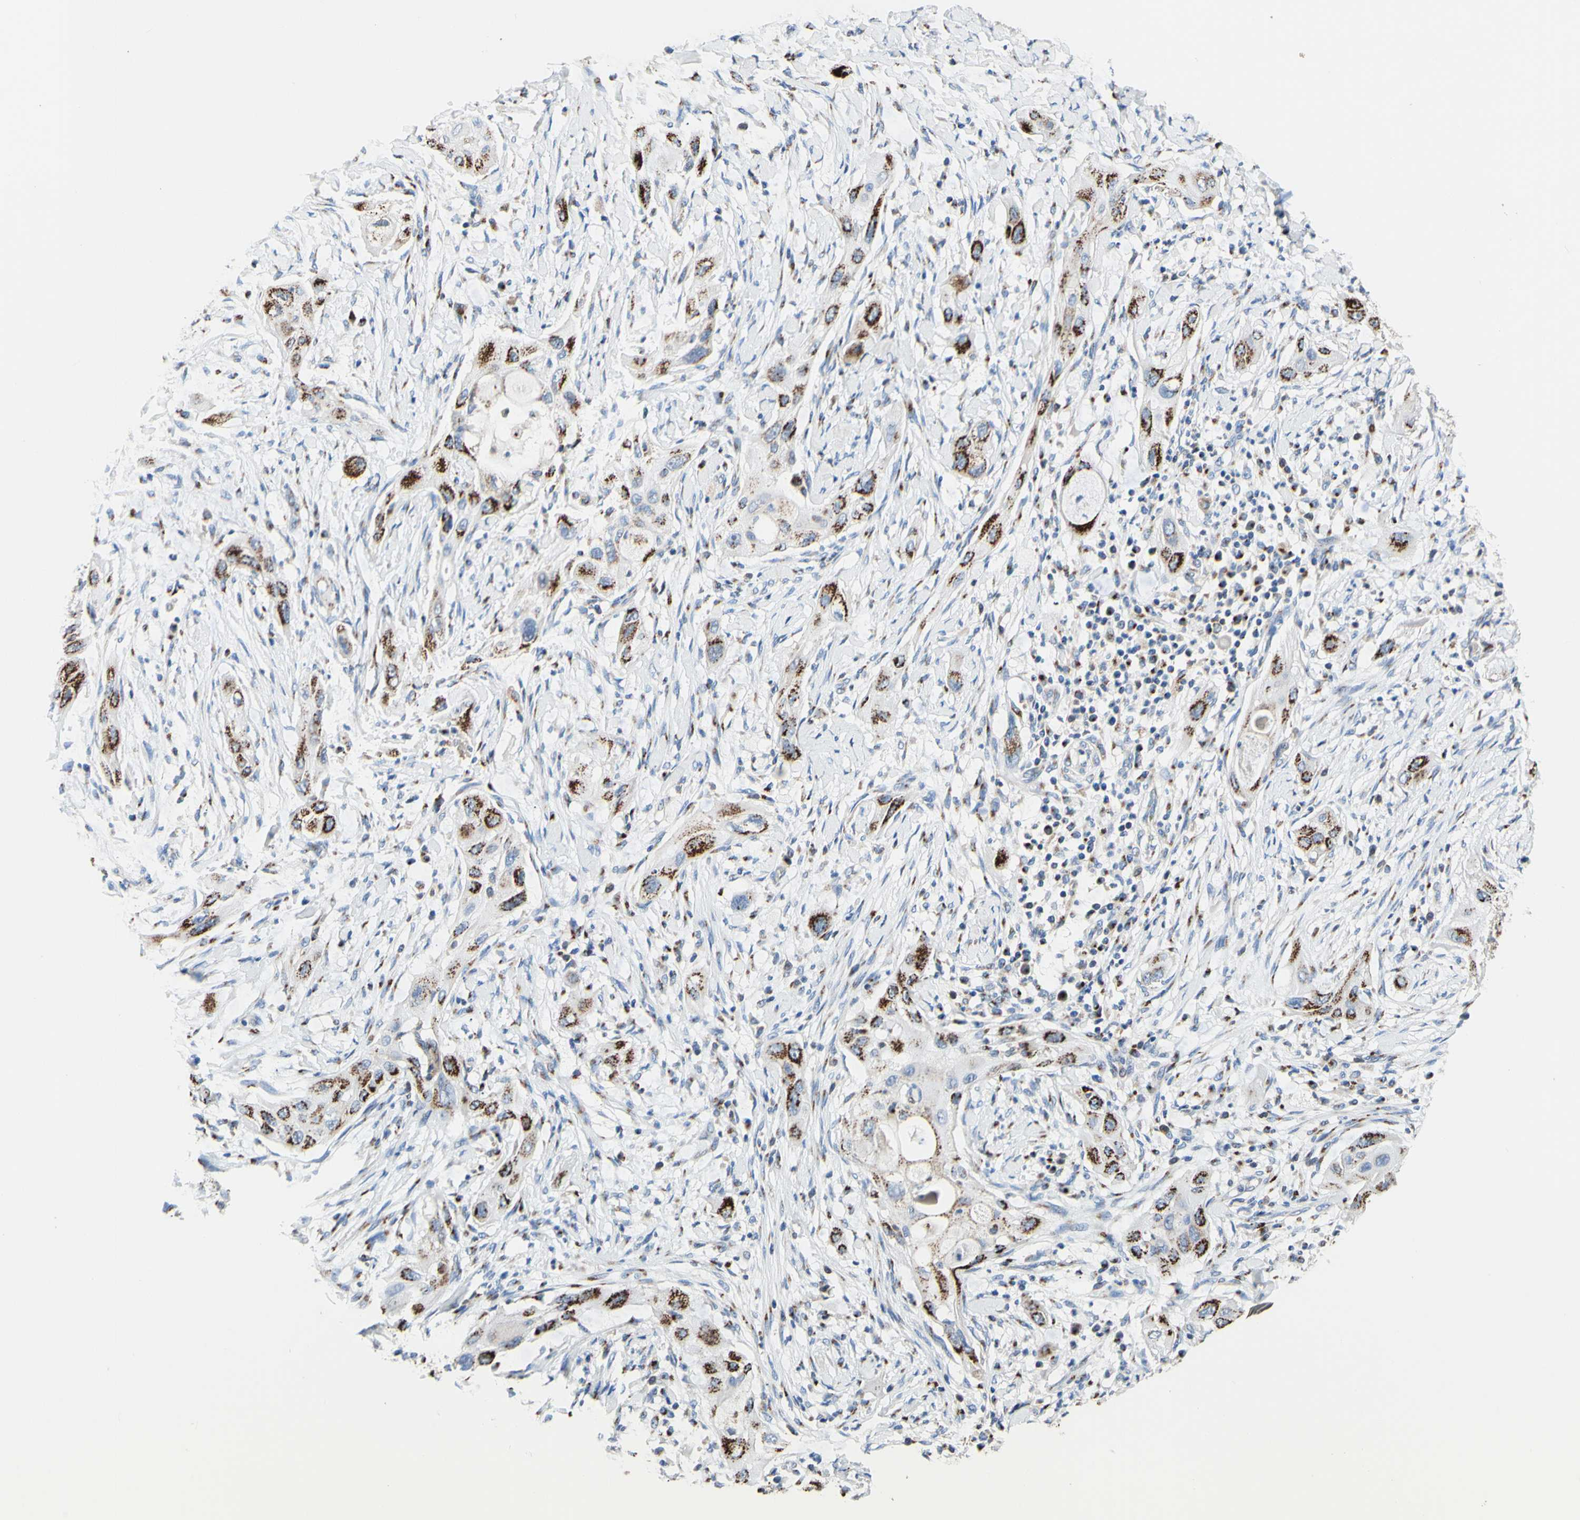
{"staining": {"intensity": "moderate", "quantity": "25%-75%", "location": "cytoplasmic/membranous"}, "tissue": "lung cancer", "cell_type": "Tumor cells", "image_type": "cancer", "snomed": [{"axis": "morphology", "description": "Squamous cell carcinoma, NOS"}, {"axis": "topography", "description": "Lung"}], "caption": "The micrograph reveals immunohistochemical staining of squamous cell carcinoma (lung). There is moderate cytoplasmic/membranous expression is seen in approximately 25%-75% of tumor cells. (IHC, brightfield microscopy, high magnification).", "gene": "GALNT2", "patient": {"sex": "female", "age": 47}}